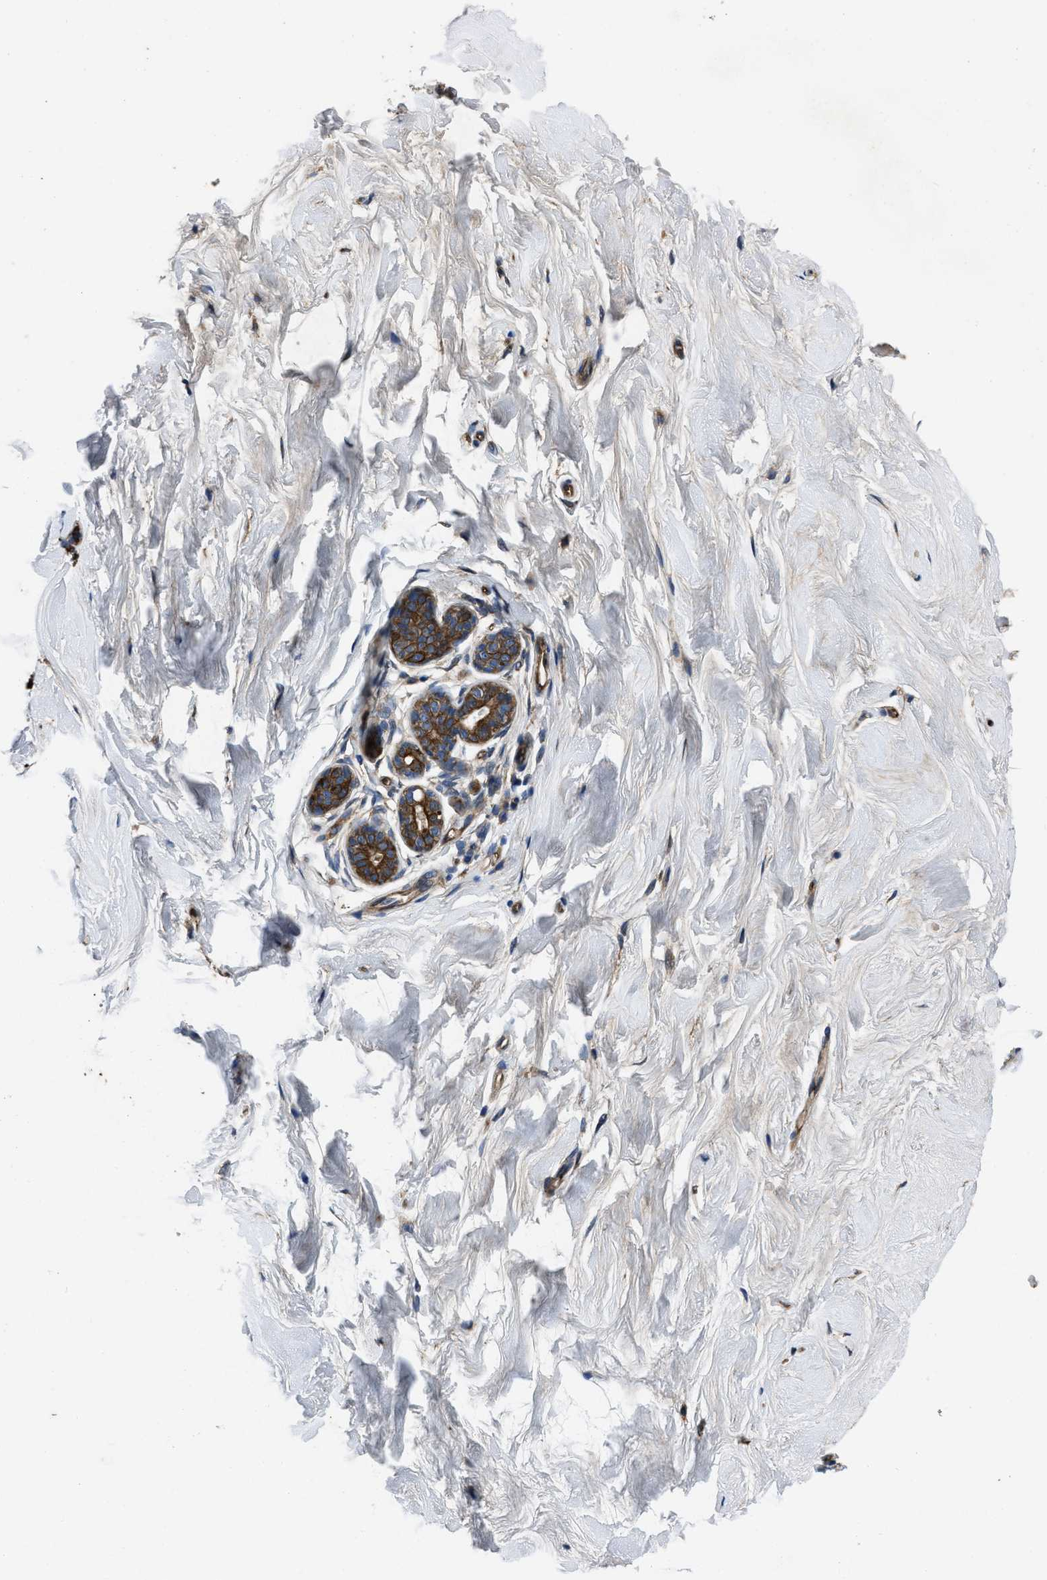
{"staining": {"intensity": "negative", "quantity": "none", "location": "none"}, "tissue": "breast", "cell_type": "Adipocytes", "image_type": "normal", "snomed": [{"axis": "morphology", "description": "Normal tissue, NOS"}, {"axis": "topography", "description": "Breast"}], "caption": "Protein analysis of benign breast reveals no significant staining in adipocytes.", "gene": "ERC1", "patient": {"sex": "female", "age": 22}}